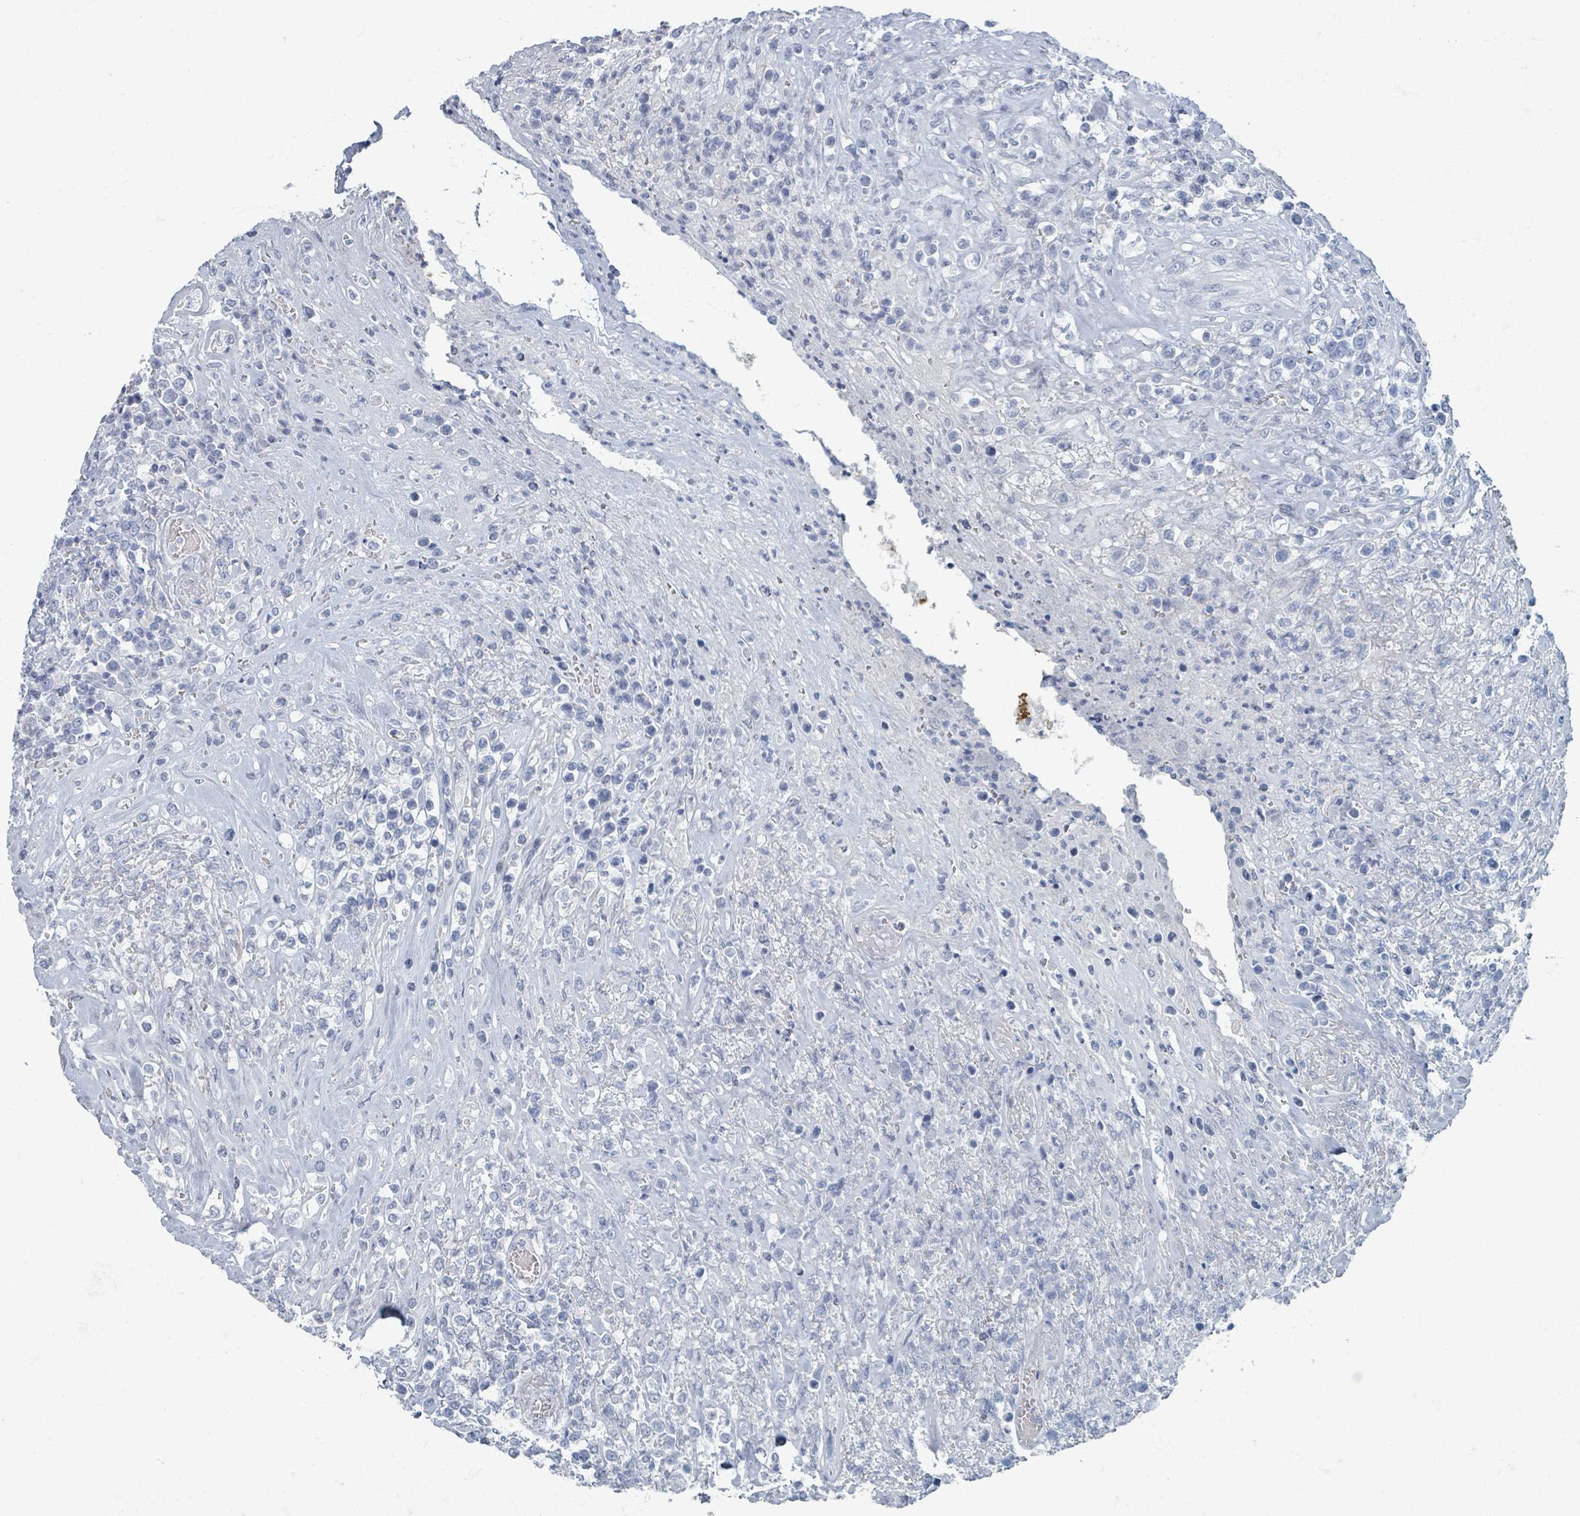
{"staining": {"intensity": "negative", "quantity": "none", "location": "none"}, "tissue": "lymphoma", "cell_type": "Tumor cells", "image_type": "cancer", "snomed": [{"axis": "morphology", "description": "Malignant lymphoma, non-Hodgkin's type, High grade"}, {"axis": "topography", "description": "Soft tissue"}], "caption": "Immunohistochemistry micrograph of lymphoma stained for a protein (brown), which demonstrates no expression in tumor cells.", "gene": "TAS2R1", "patient": {"sex": "female", "age": 56}}